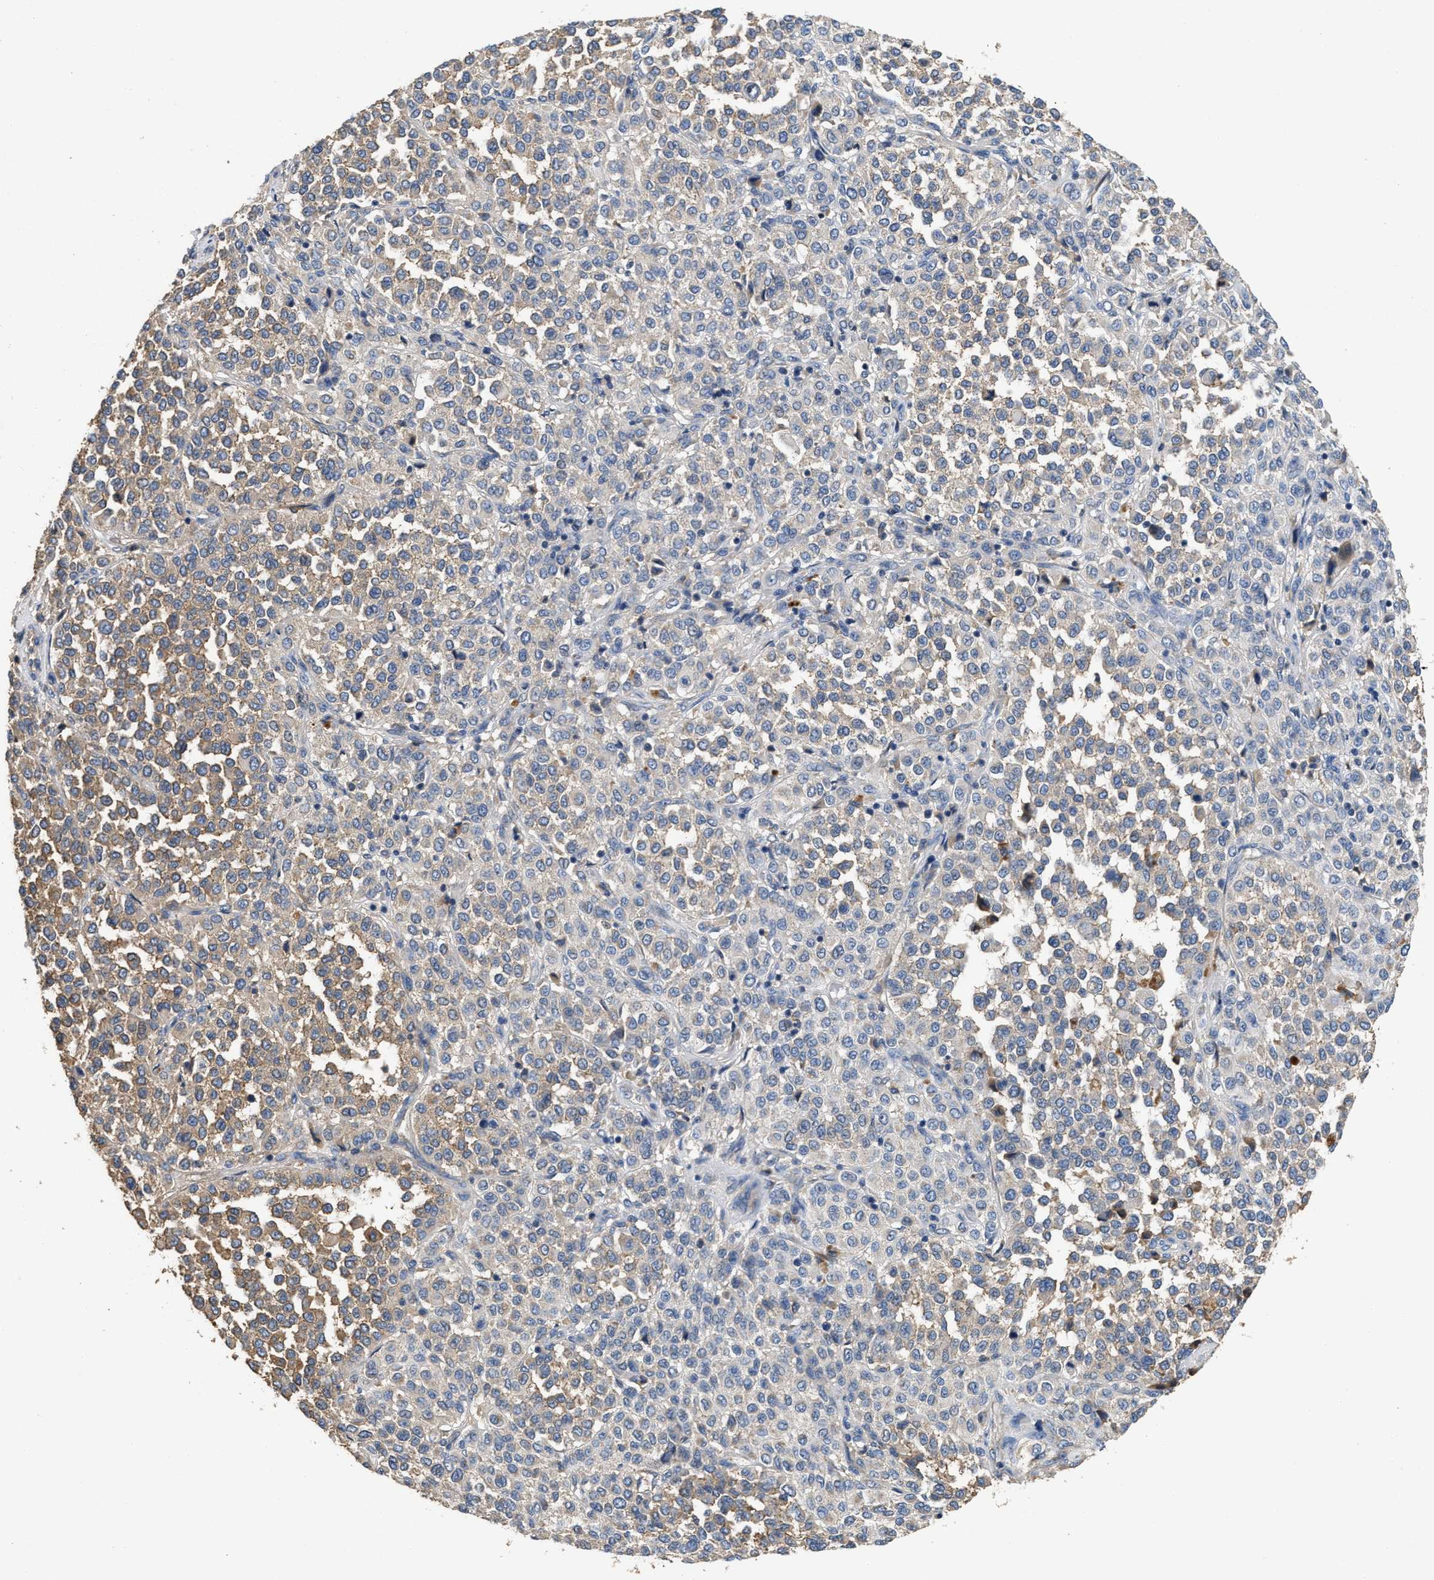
{"staining": {"intensity": "weak", "quantity": "<25%", "location": "cytoplasmic/membranous"}, "tissue": "melanoma", "cell_type": "Tumor cells", "image_type": "cancer", "snomed": [{"axis": "morphology", "description": "Malignant melanoma, Metastatic site"}, {"axis": "topography", "description": "Pancreas"}], "caption": "Histopathology image shows no protein staining in tumor cells of malignant melanoma (metastatic site) tissue. Brightfield microscopy of IHC stained with DAB (brown) and hematoxylin (blue), captured at high magnification.", "gene": "C3", "patient": {"sex": "female", "age": 30}}